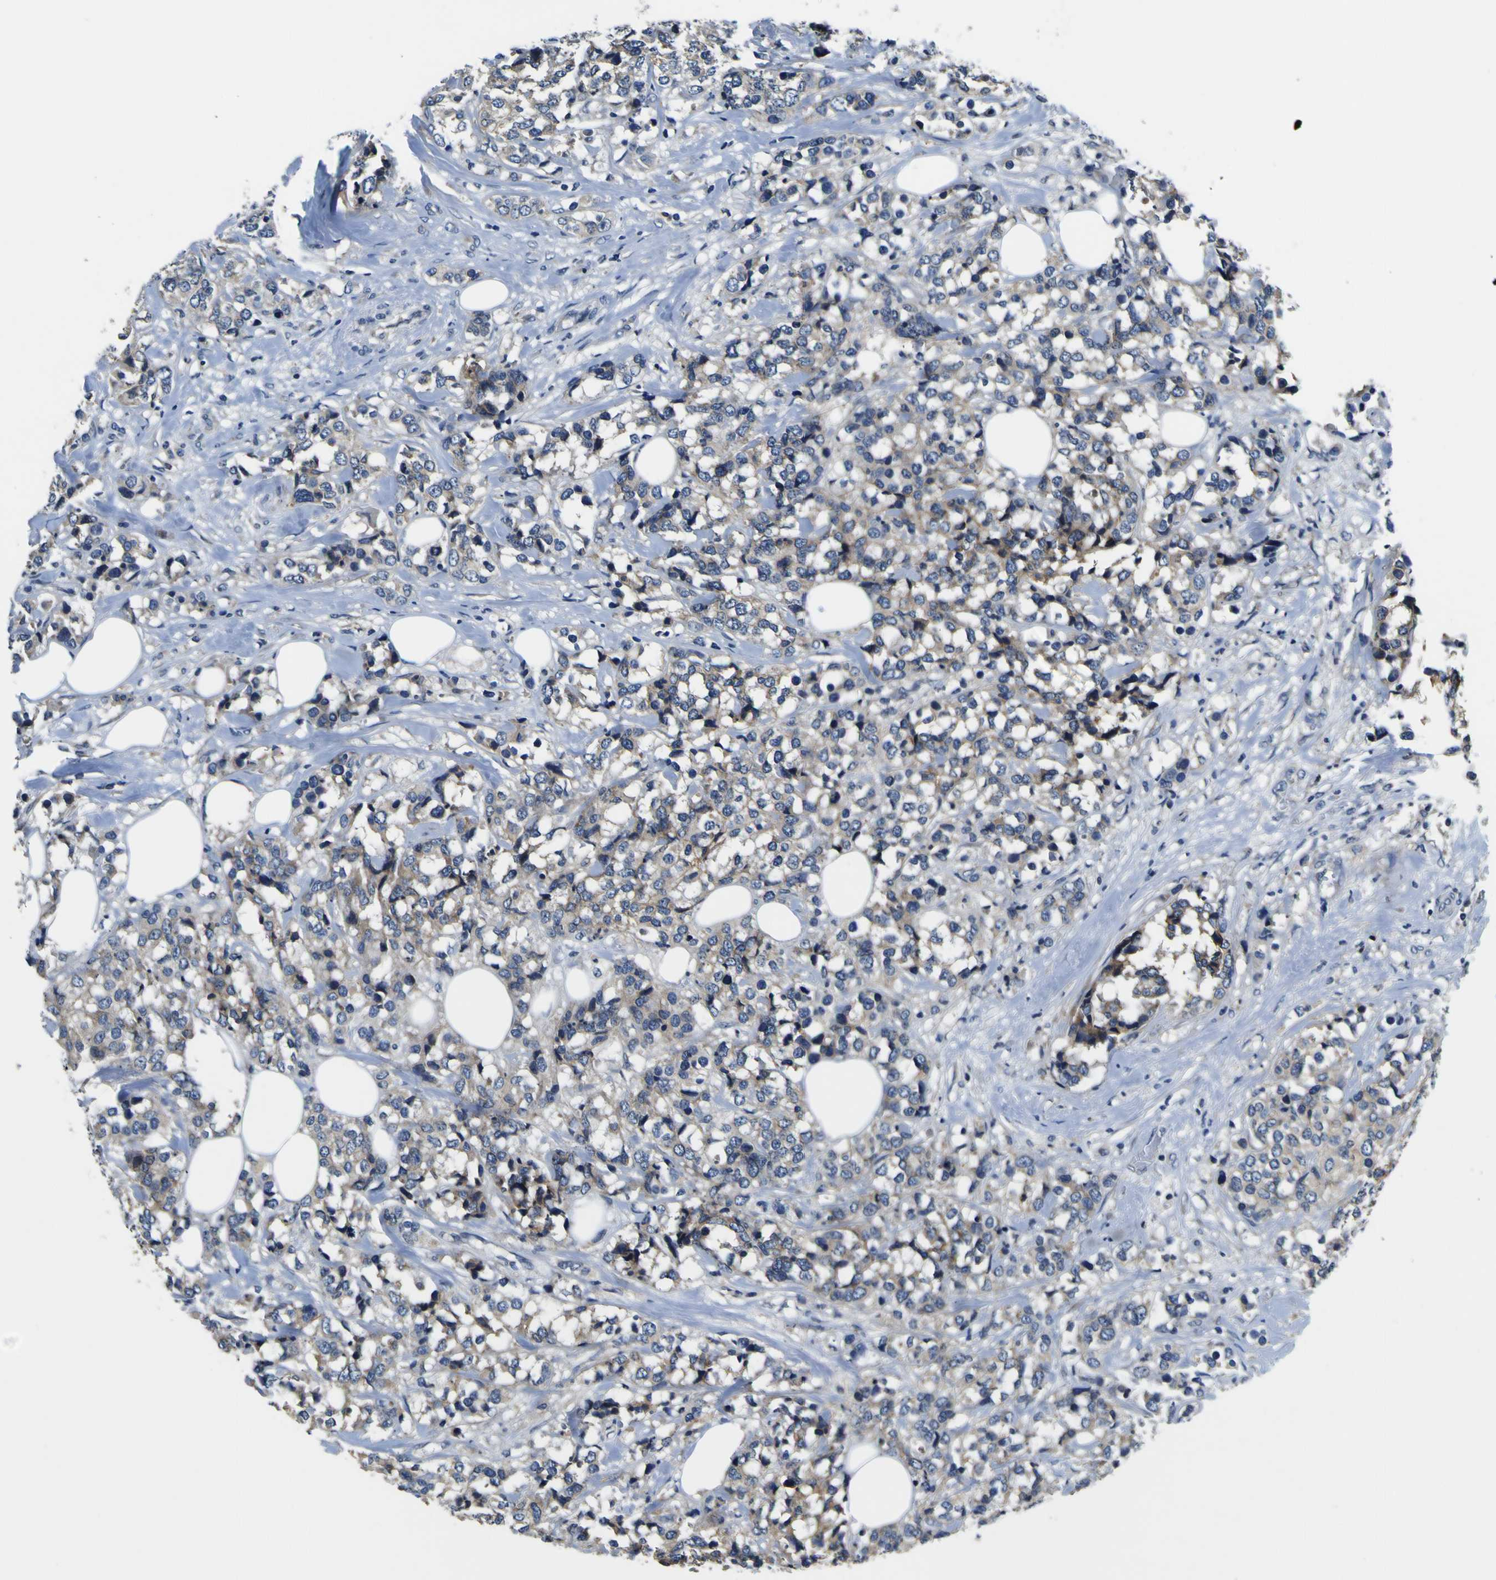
{"staining": {"intensity": "weak", "quantity": "<25%", "location": "cytoplasmic/membranous"}, "tissue": "breast cancer", "cell_type": "Tumor cells", "image_type": "cancer", "snomed": [{"axis": "morphology", "description": "Lobular carcinoma"}, {"axis": "topography", "description": "Breast"}], "caption": "Tumor cells are negative for protein expression in human lobular carcinoma (breast).", "gene": "EPHB4", "patient": {"sex": "female", "age": 59}}